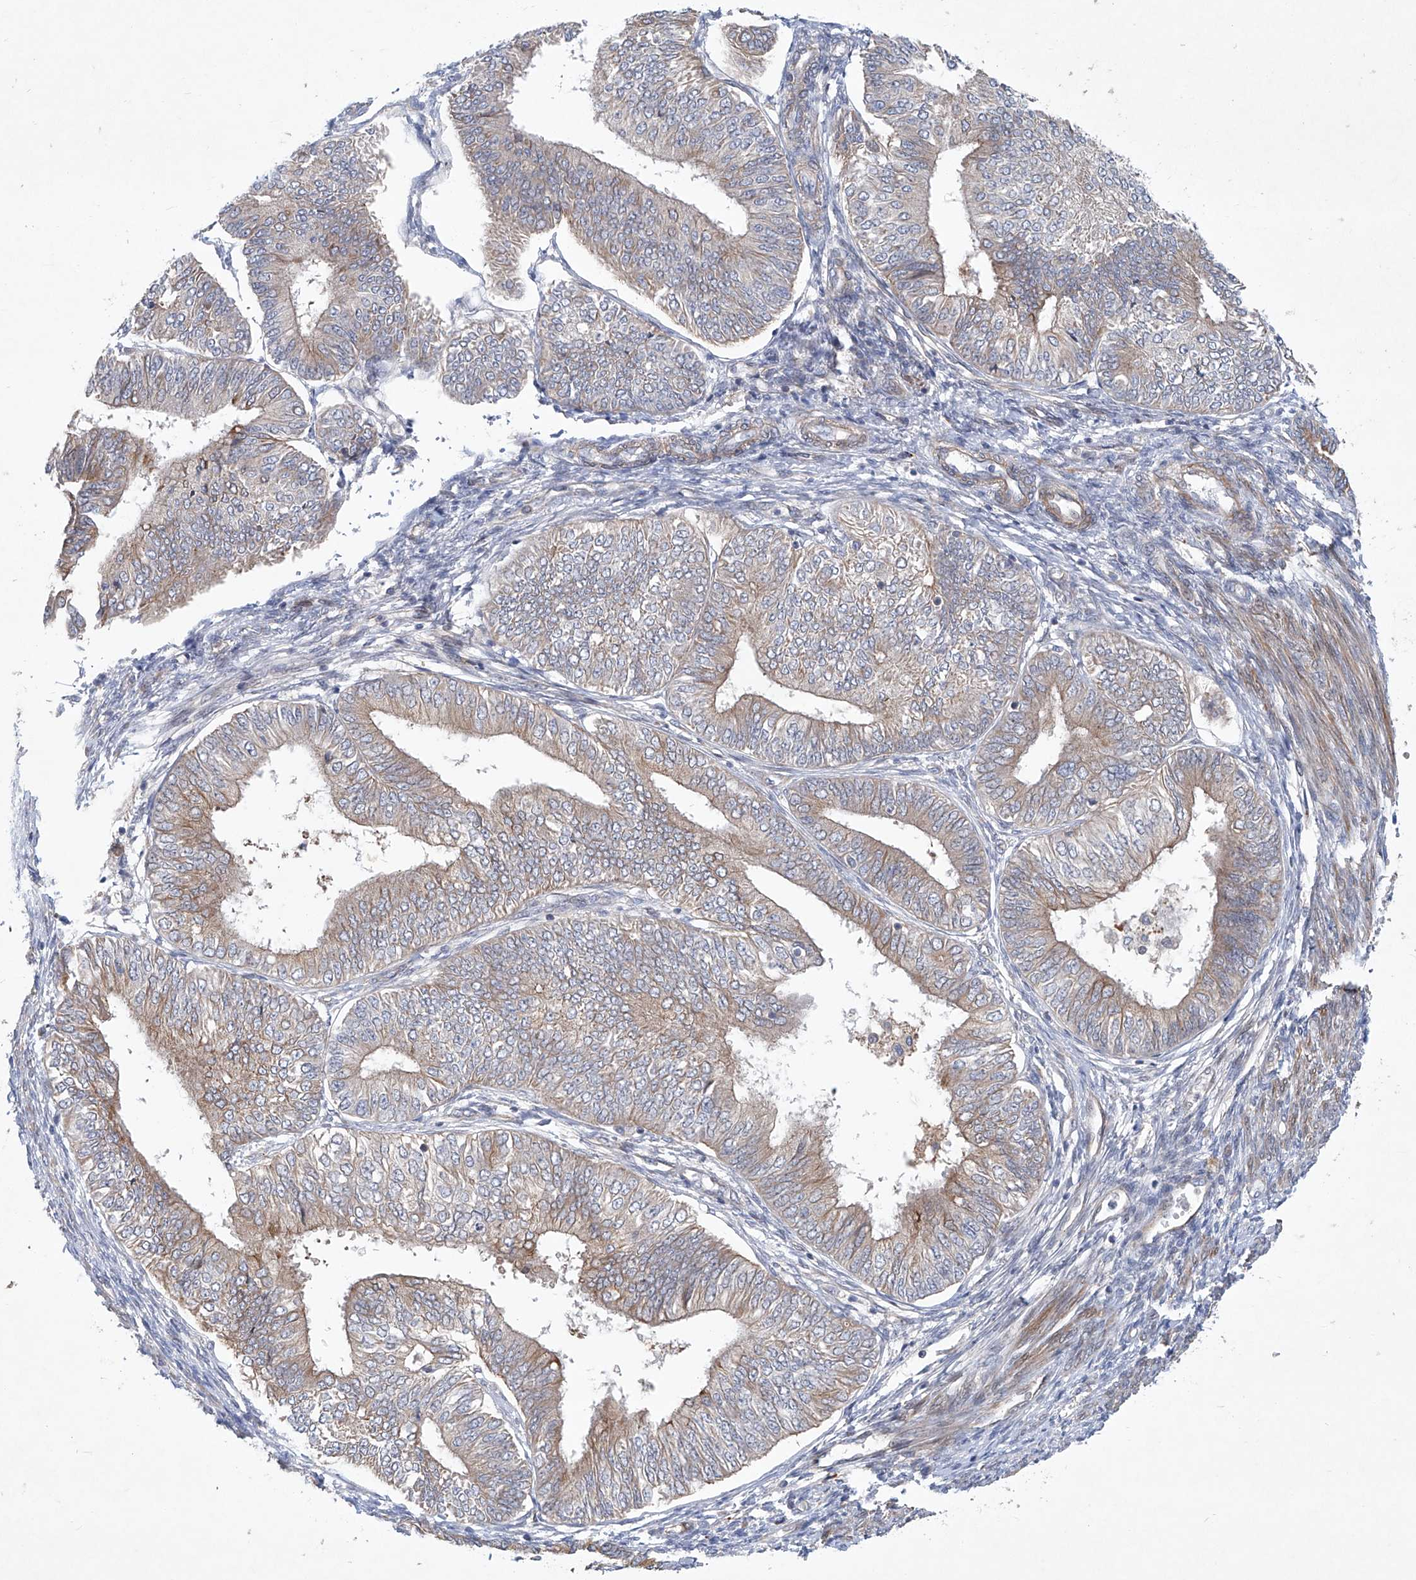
{"staining": {"intensity": "weak", "quantity": "25%-75%", "location": "cytoplasmic/membranous"}, "tissue": "endometrial cancer", "cell_type": "Tumor cells", "image_type": "cancer", "snomed": [{"axis": "morphology", "description": "Adenocarcinoma, NOS"}, {"axis": "topography", "description": "Endometrium"}], "caption": "Brown immunohistochemical staining in human endometrial cancer exhibits weak cytoplasmic/membranous staining in about 25%-75% of tumor cells. (Stains: DAB (3,3'-diaminobenzidine) in brown, nuclei in blue, Microscopy: brightfield microscopy at high magnification).", "gene": "KLC4", "patient": {"sex": "female", "age": 58}}